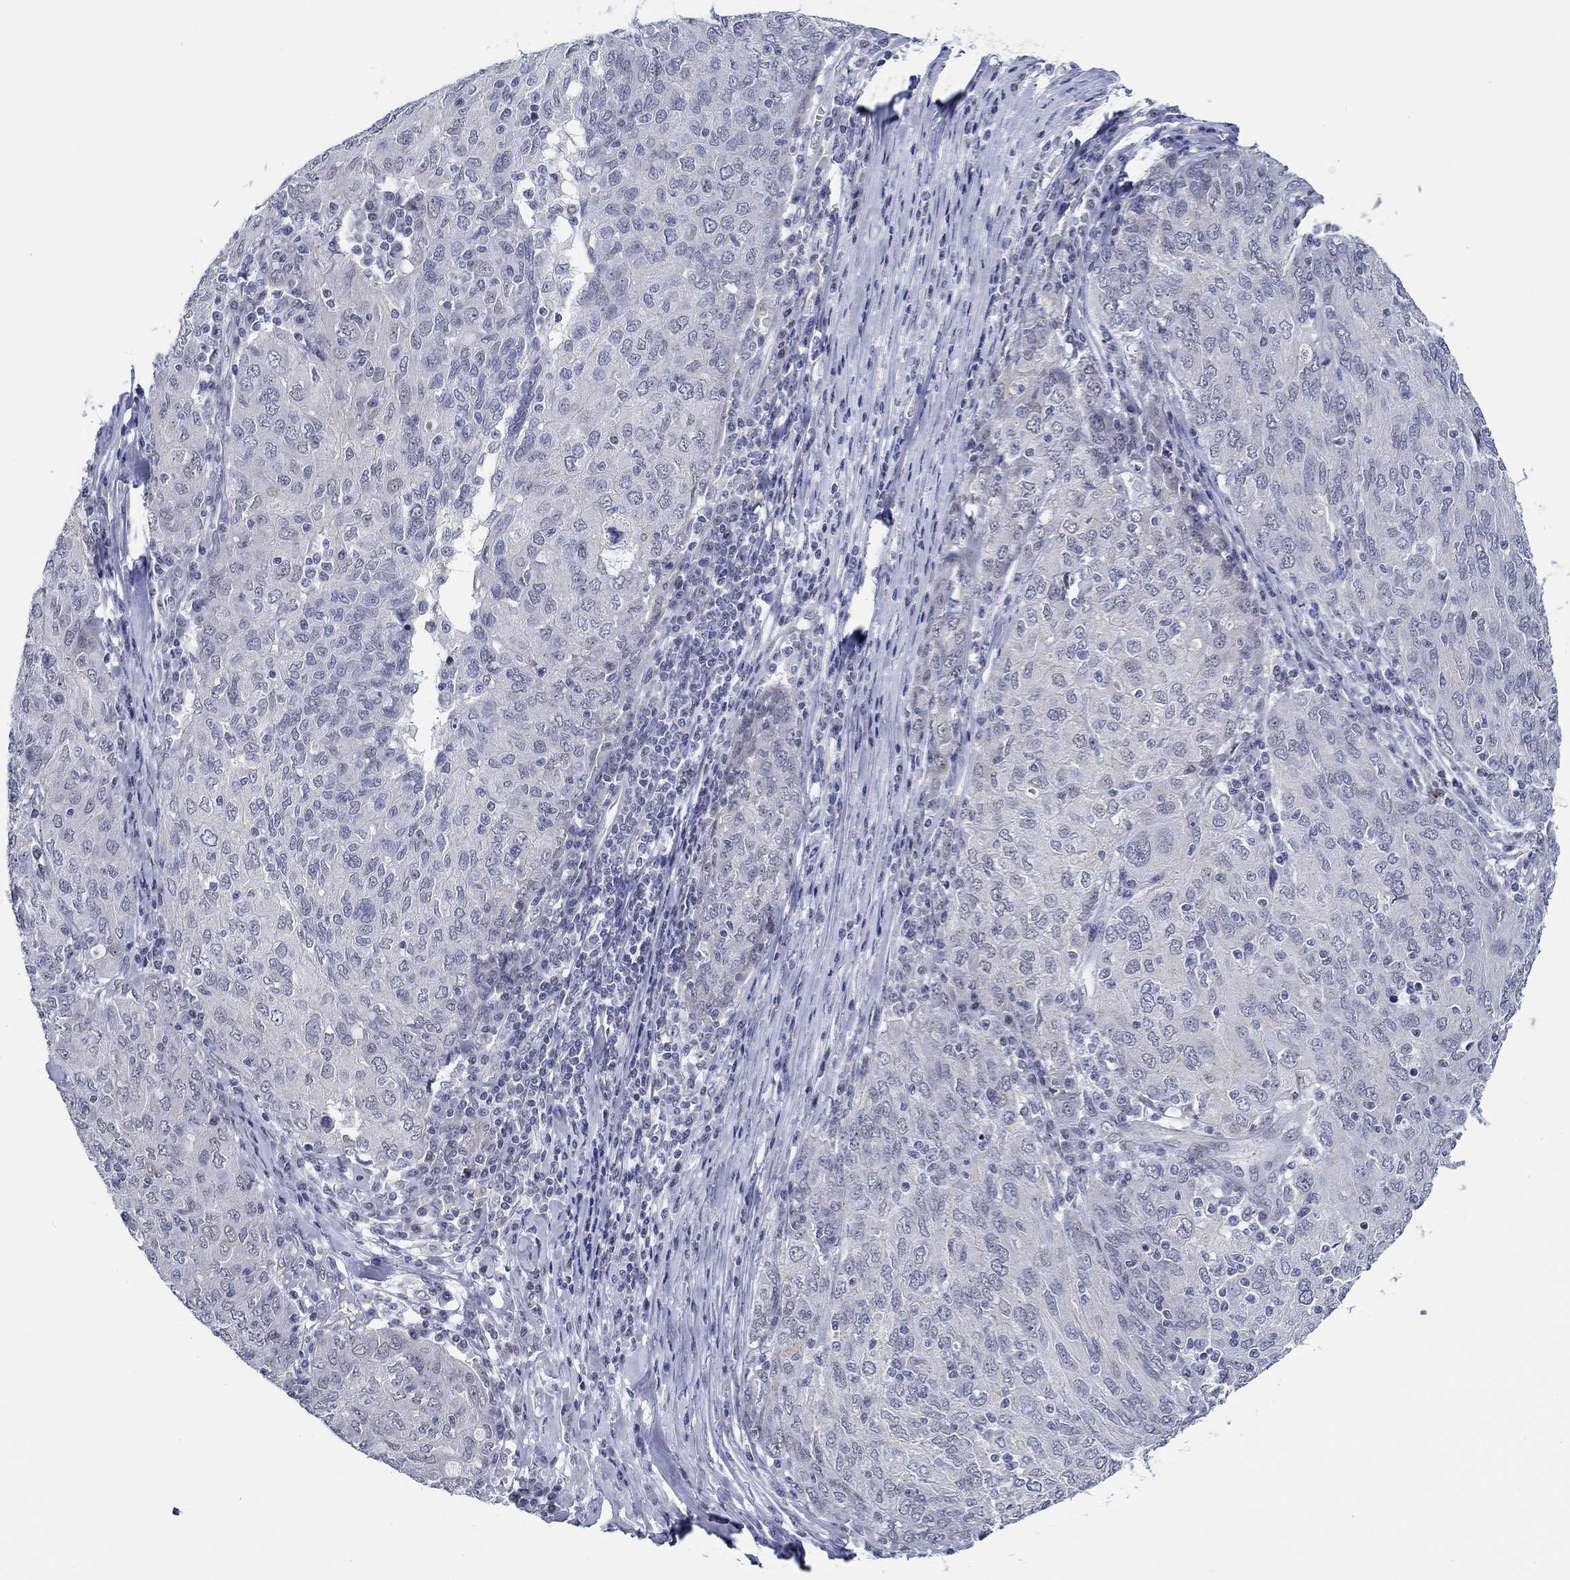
{"staining": {"intensity": "negative", "quantity": "none", "location": "none"}, "tissue": "ovarian cancer", "cell_type": "Tumor cells", "image_type": "cancer", "snomed": [{"axis": "morphology", "description": "Carcinoma, endometroid"}, {"axis": "topography", "description": "Ovary"}], "caption": "There is no significant expression in tumor cells of ovarian cancer (endometroid carcinoma). (DAB immunohistochemistry (IHC) visualized using brightfield microscopy, high magnification).", "gene": "SLC34A1", "patient": {"sex": "female", "age": 50}}